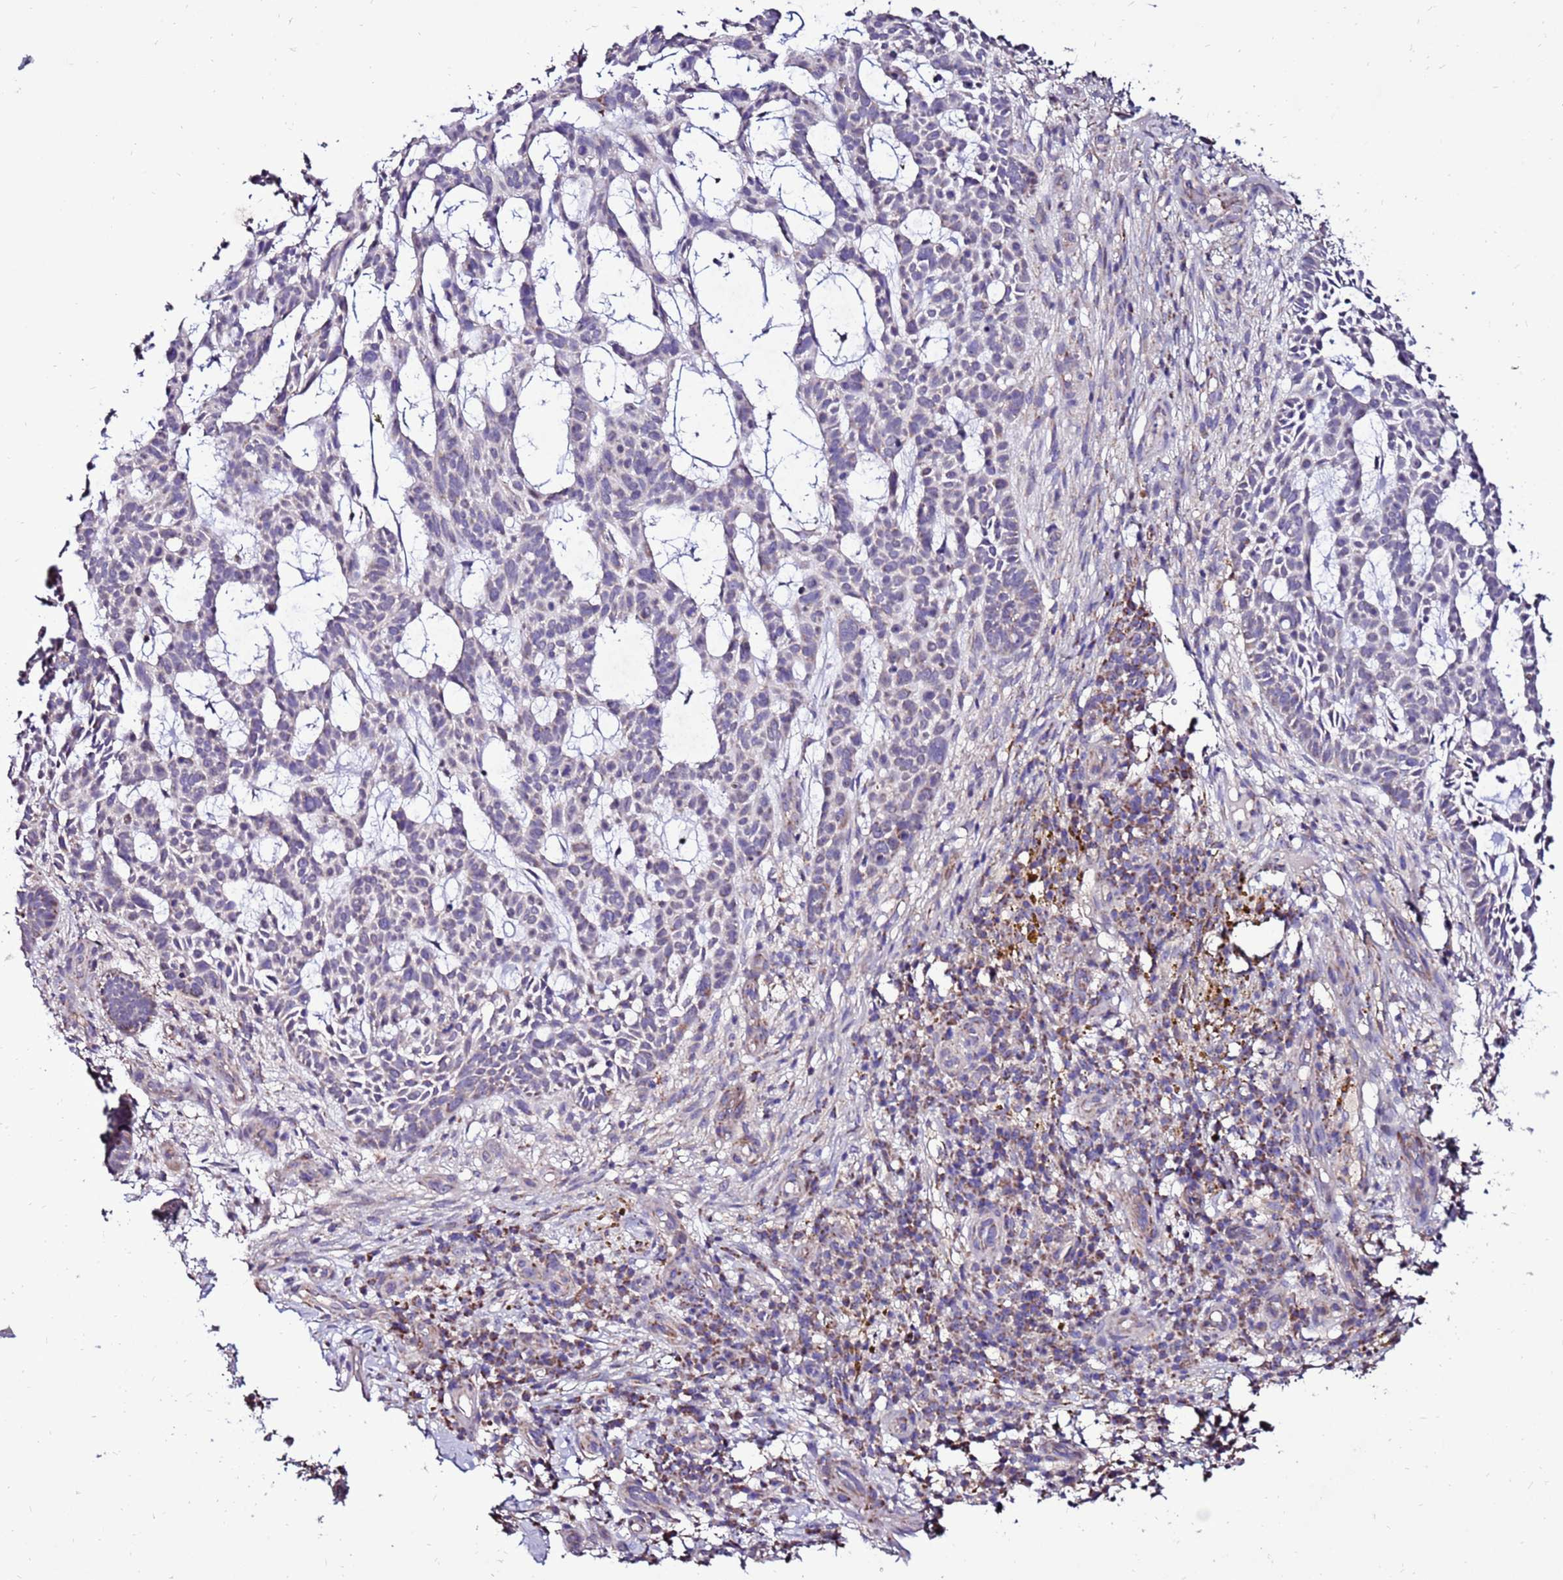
{"staining": {"intensity": "negative", "quantity": "none", "location": "none"}, "tissue": "skin cancer", "cell_type": "Tumor cells", "image_type": "cancer", "snomed": [{"axis": "morphology", "description": "Basal cell carcinoma"}, {"axis": "topography", "description": "Skin"}], "caption": "A photomicrograph of human skin cancer is negative for staining in tumor cells.", "gene": "SPSB3", "patient": {"sex": "male", "age": 89}}